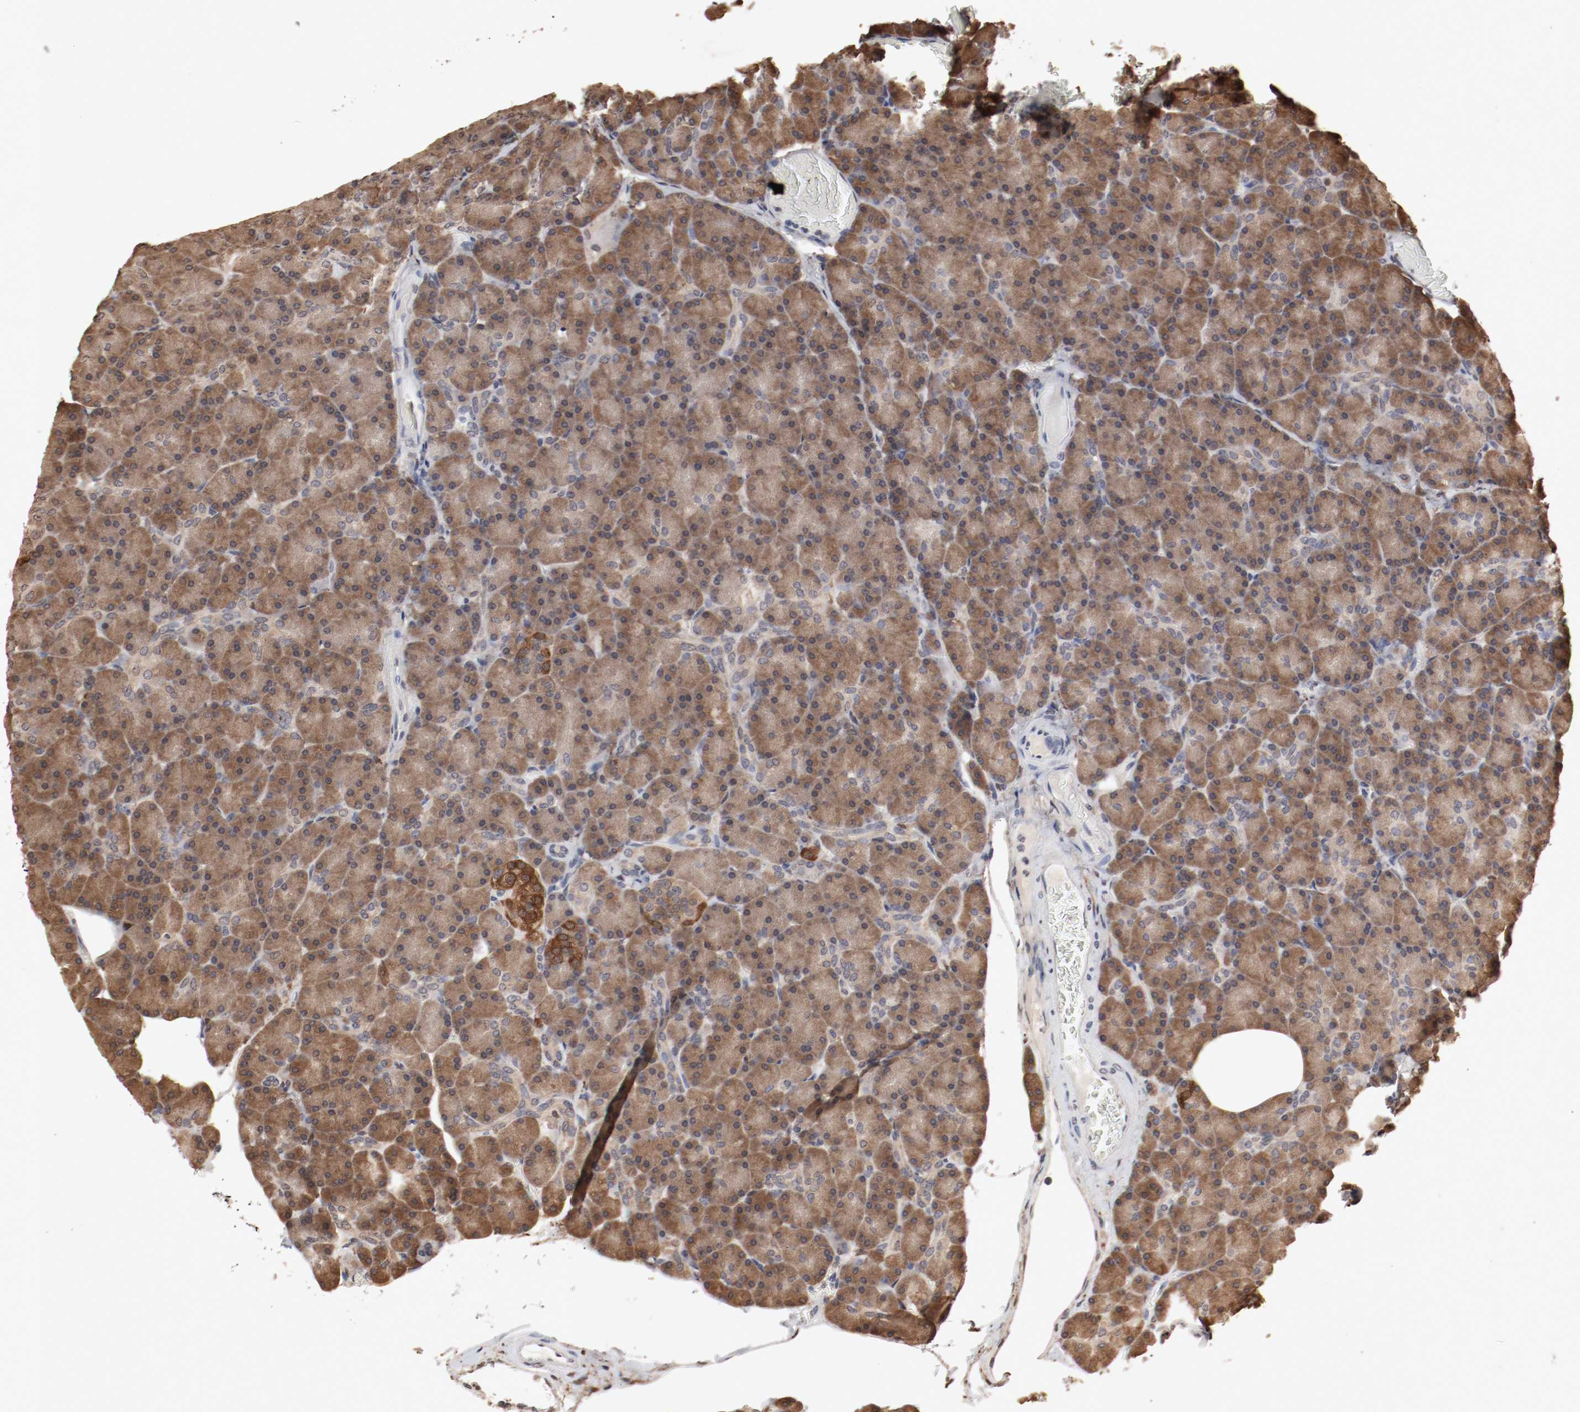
{"staining": {"intensity": "moderate", "quantity": ">75%", "location": "cytoplasmic/membranous"}, "tissue": "pancreas", "cell_type": "Exocrine glandular cells", "image_type": "normal", "snomed": [{"axis": "morphology", "description": "Normal tissue, NOS"}, {"axis": "topography", "description": "Pancreas"}], "caption": "Immunohistochemistry photomicrograph of normal pancreas stained for a protein (brown), which demonstrates medium levels of moderate cytoplasmic/membranous positivity in about >75% of exocrine glandular cells.", "gene": "WASL", "patient": {"sex": "female", "age": 43}}